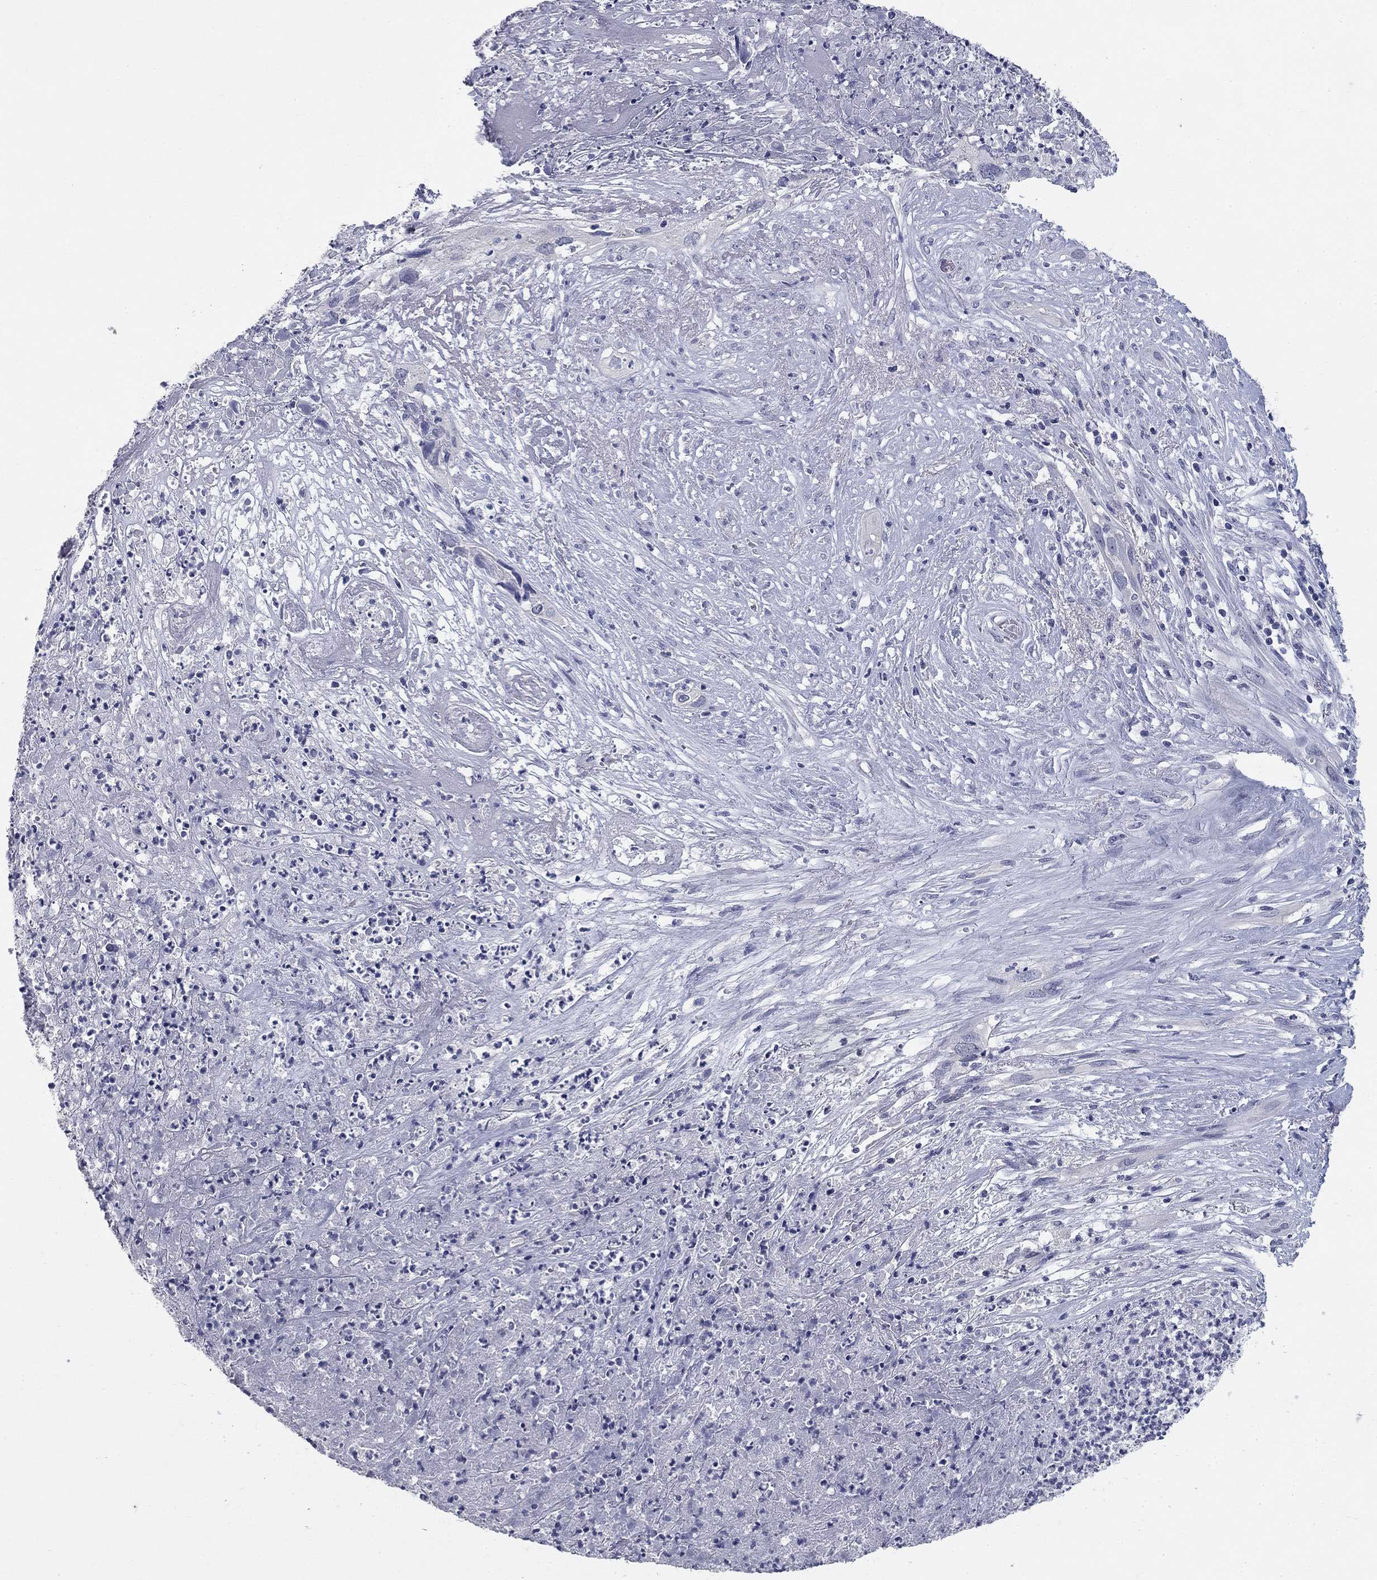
{"staining": {"intensity": "negative", "quantity": "none", "location": "none"}, "tissue": "cervical cancer", "cell_type": "Tumor cells", "image_type": "cancer", "snomed": [{"axis": "morphology", "description": "Squamous cell carcinoma, NOS"}, {"axis": "topography", "description": "Cervix"}], "caption": "The immunohistochemistry (IHC) micrograph has no significant positivity in tumor cells of cervical cancer tissue.", "gene": "ELAVL4", "patient": {"sex": "female", "age": 57}}